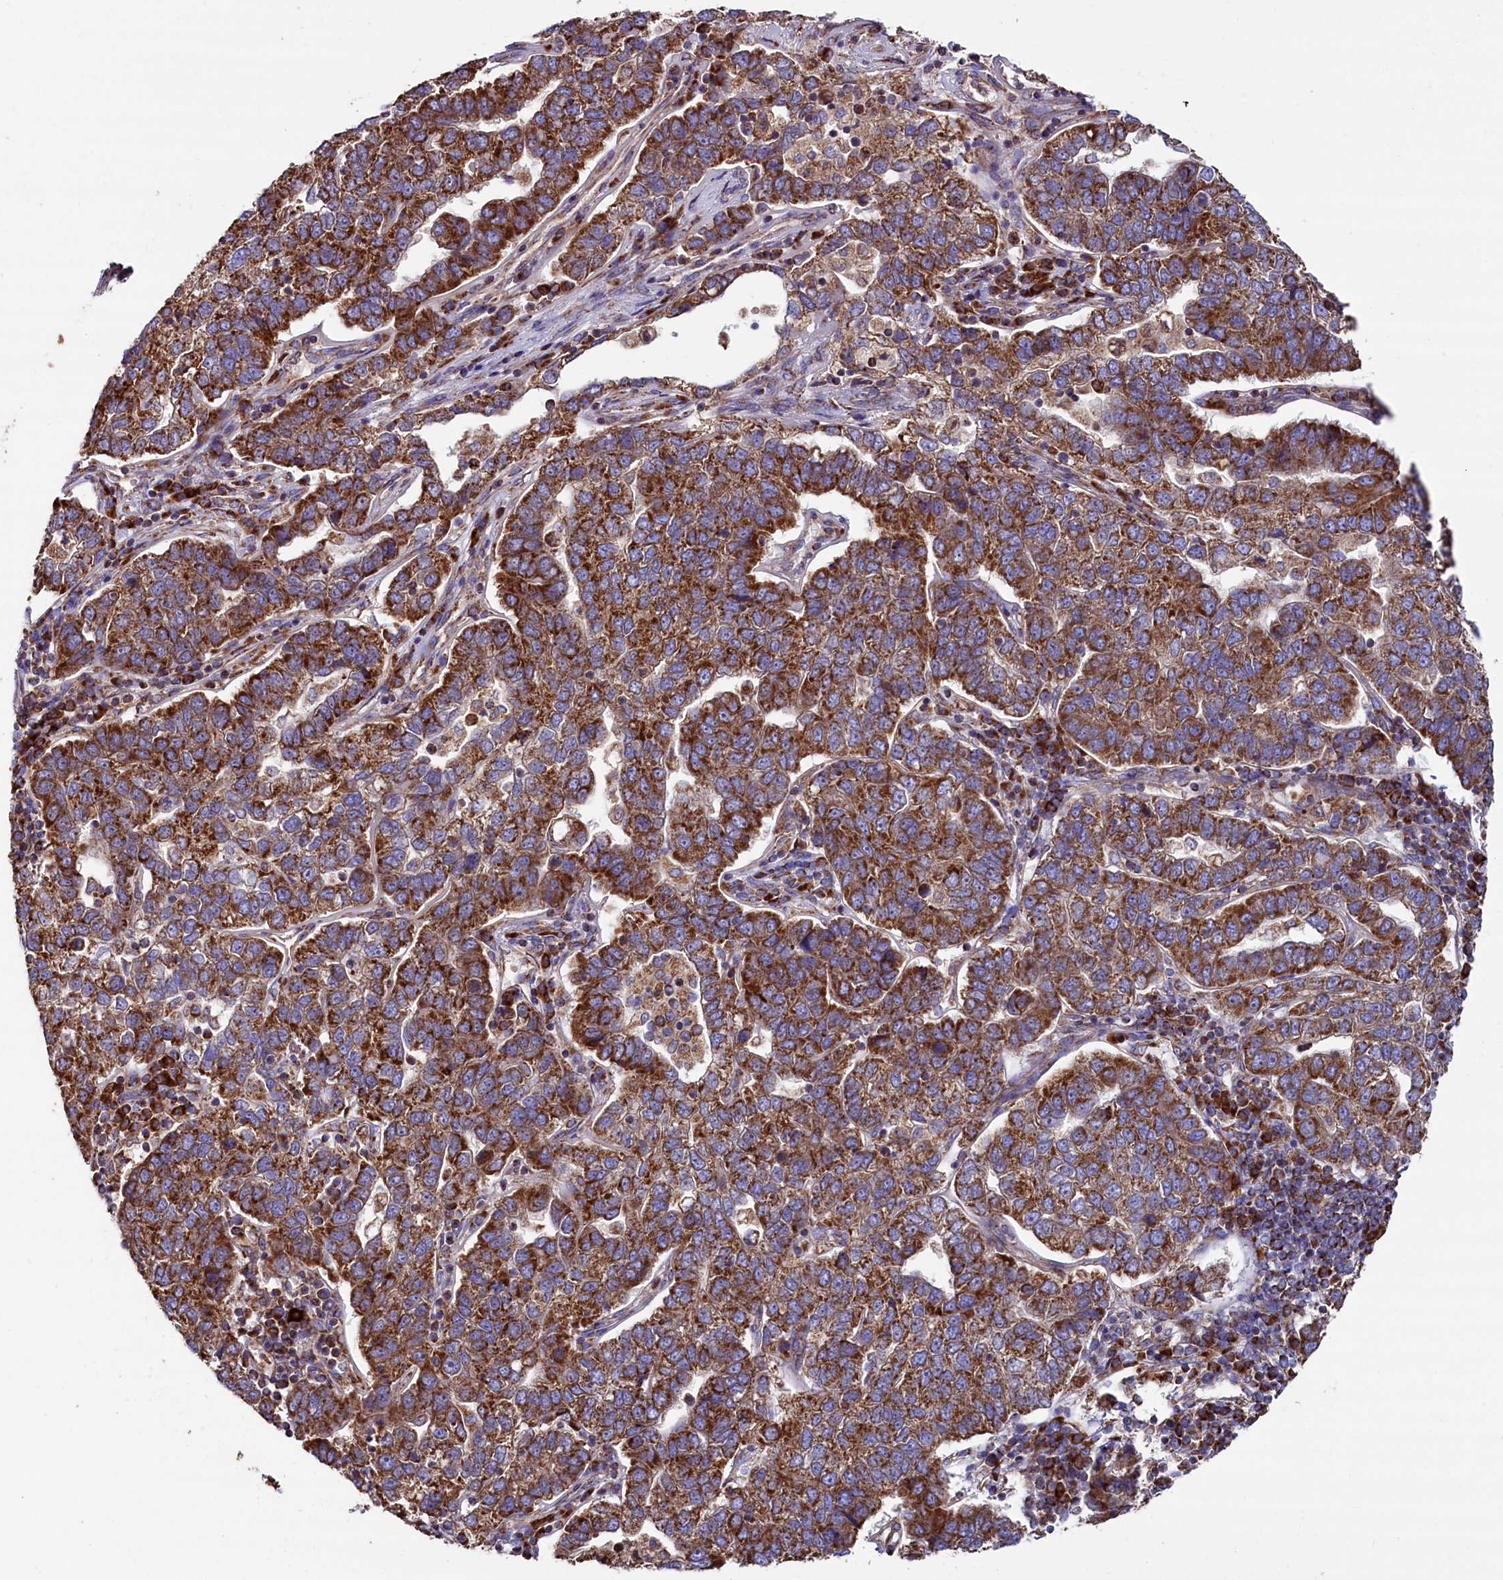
{"staining": {"intensity": "strong", "quantity": ">75%", "location": "cytoplasmic/membranous"}, "tissue": "pancreatic cancer", "cell_type": "Tumor cells", "image_type": "cancer", "snomed": [{"axis": "morphology", "description": "Adenocarcinoma, NOS"}, {"axis": "topography", "description": "Pancreas"}], "caption": "Protein expression analysis of human adenocarcinoma (pancreatic) reveals strong cytoplasmic/membranous expression in approximately >75% of tumor cells. Nuclei are stained in blue.", "gene": "ZSWIM1", "patient": {"sex": "female", "age": 61}}